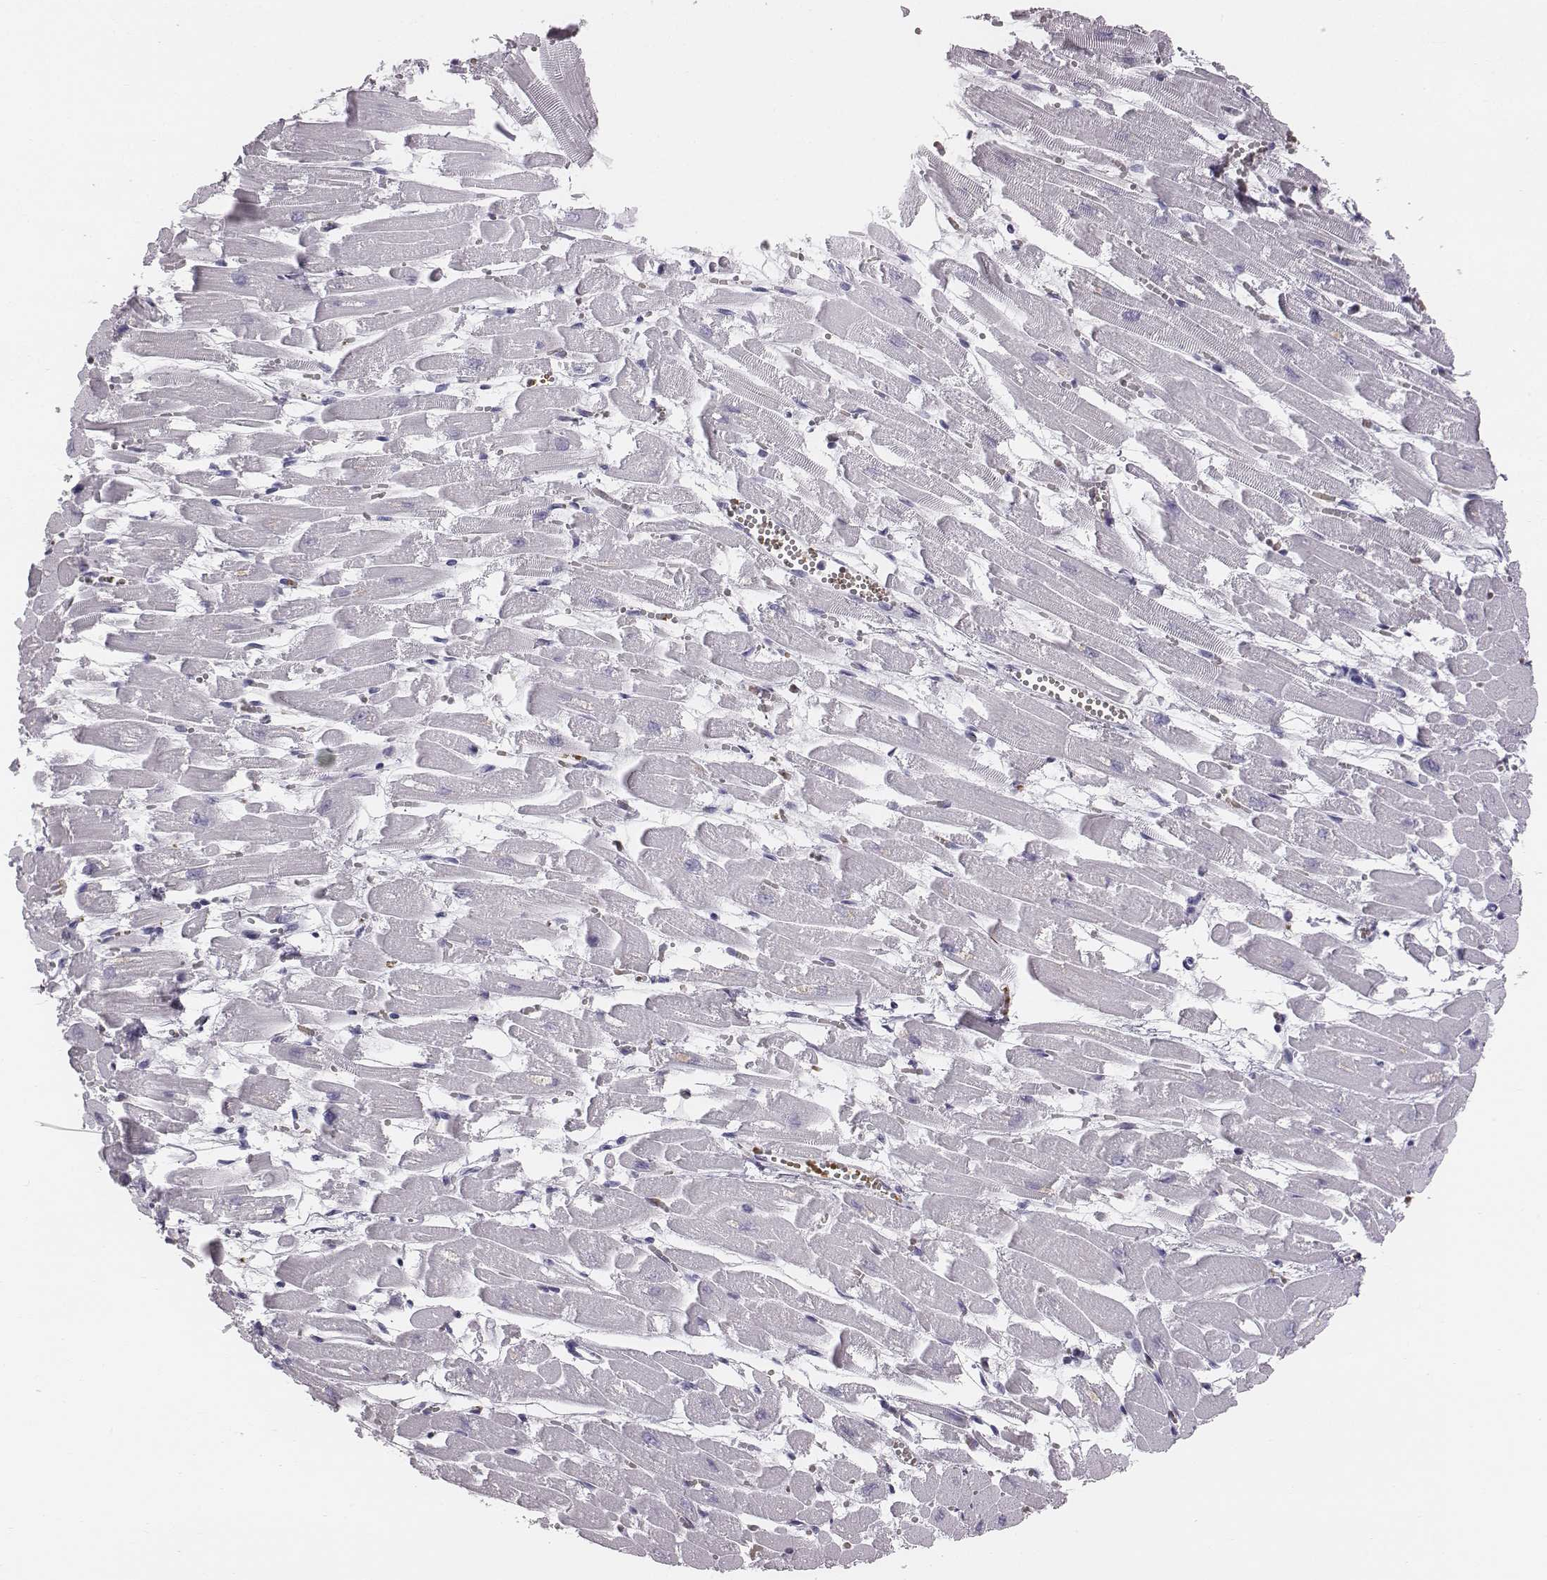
{"staining": {"intensity": "negative", "quantity": "none", "location": "none"}, "tissue": "heart muscle", "cell_type": "Cardiomyocytes", "image_type": "normal", "snomed": [{"axis": "morphology", "description": "Normal tissue, NOS"}, {"axis": "topography", "description": "Heart"}], "caption": "Cardiomyocytes show no significant protein positivity in normal heart muscle. The staining is performed using DAB (3,3'-diaminobenzidine) brown chromogen with nuclei counter-stained in using hematoxylin.", "gene": "HBZ", "patient": {"sex": "female", "age": 52}}